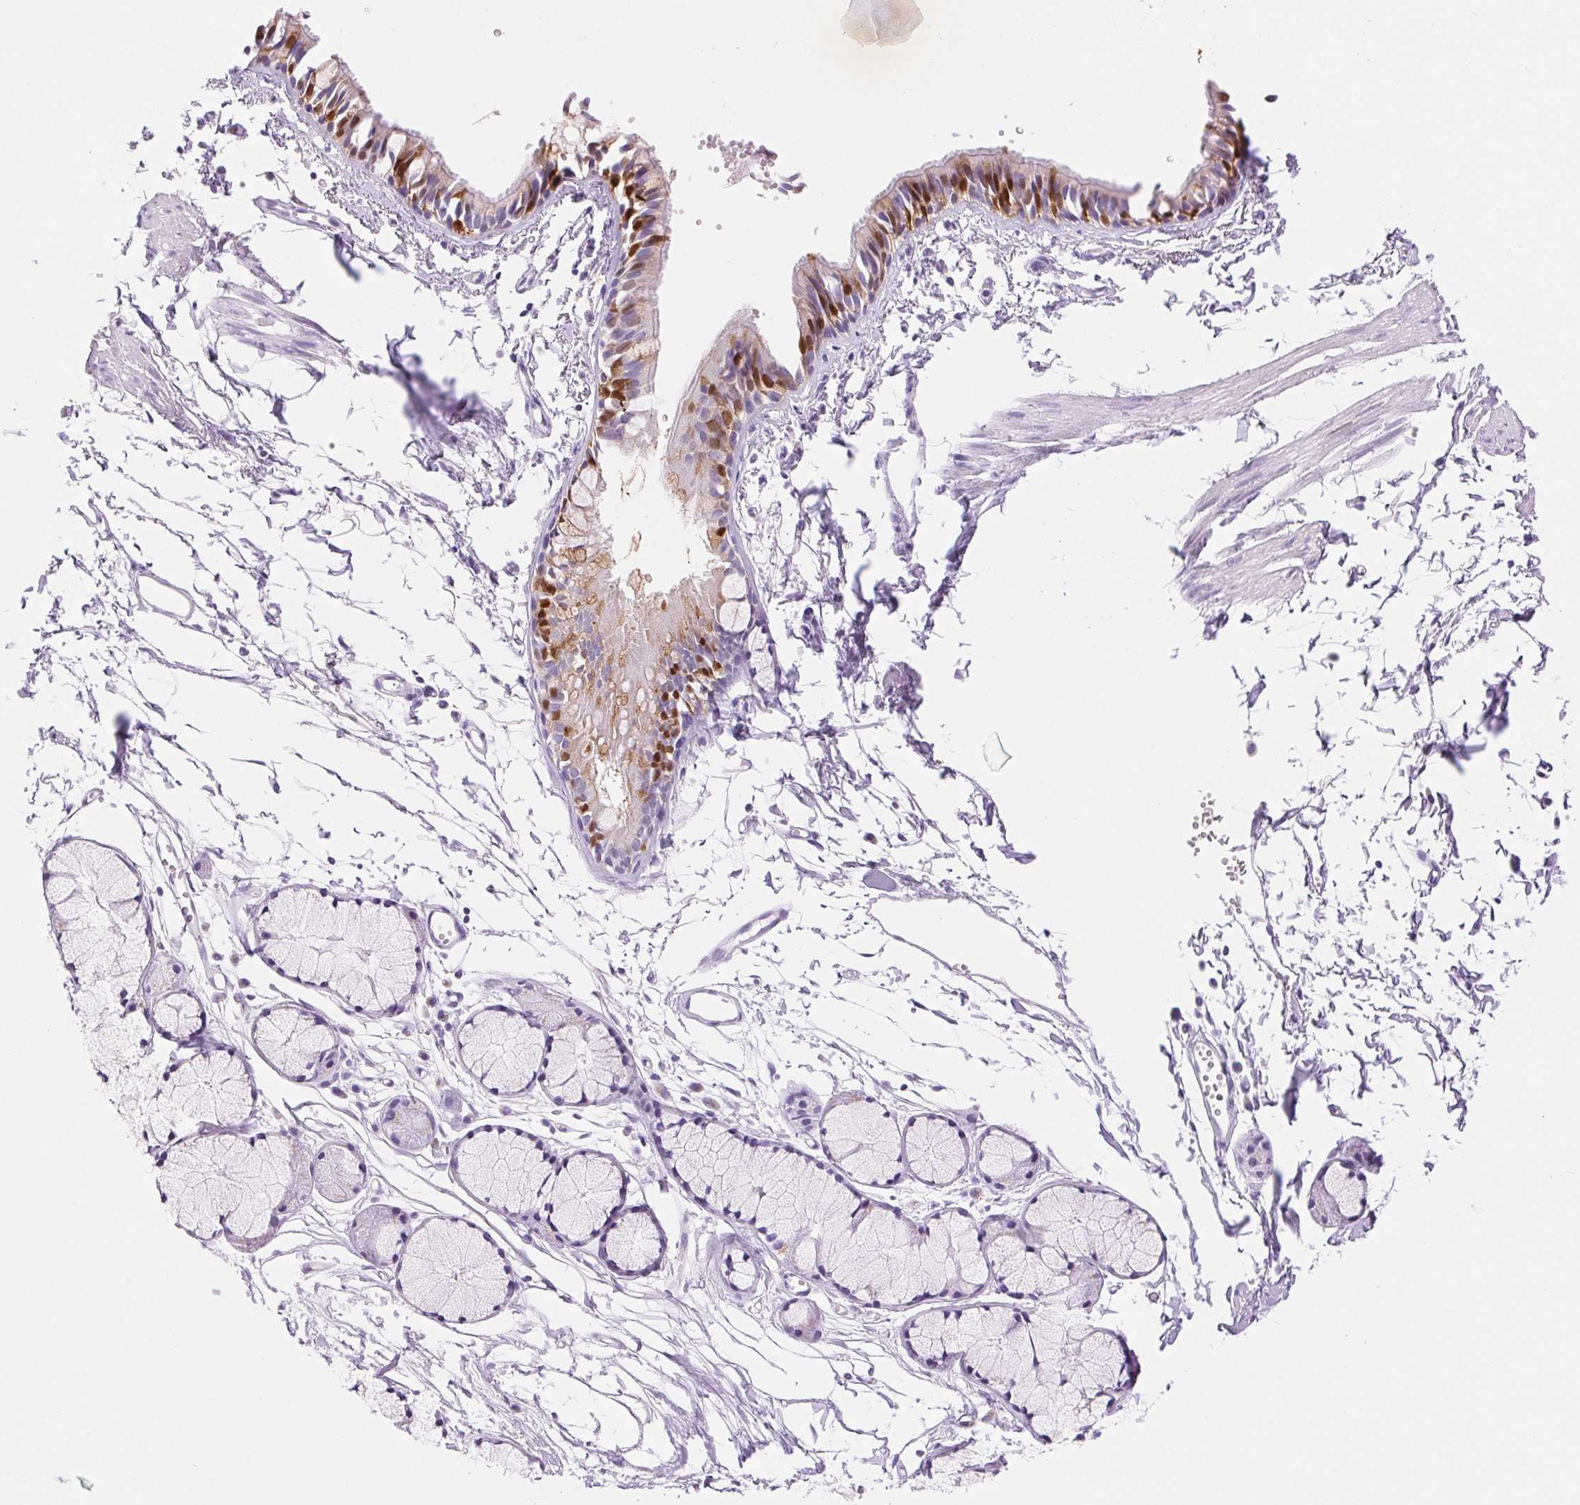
{"staining": {"intensity": "moderate", "quantity": "25%-75%", "location": "cytoplasmic/membranous,nuclear"}, "tissue": "bronchus", "cell_type": "Respiratory epithelial cells", "image_type": "normal", "snomed": [{"axis": "morphology", "description": "Normal tissue, NOS"}, {"axis": "topography", "description": "Bronchus"}], "caption": "Bronchus stained with a brown dye displays moderate cytoplasmic/membranous,nuclear positive expression in approximately 25%-75% of respiratory epithelial cells.", "gene": "SERPINB3", "patient": {"sex": "female", "age": 59}}